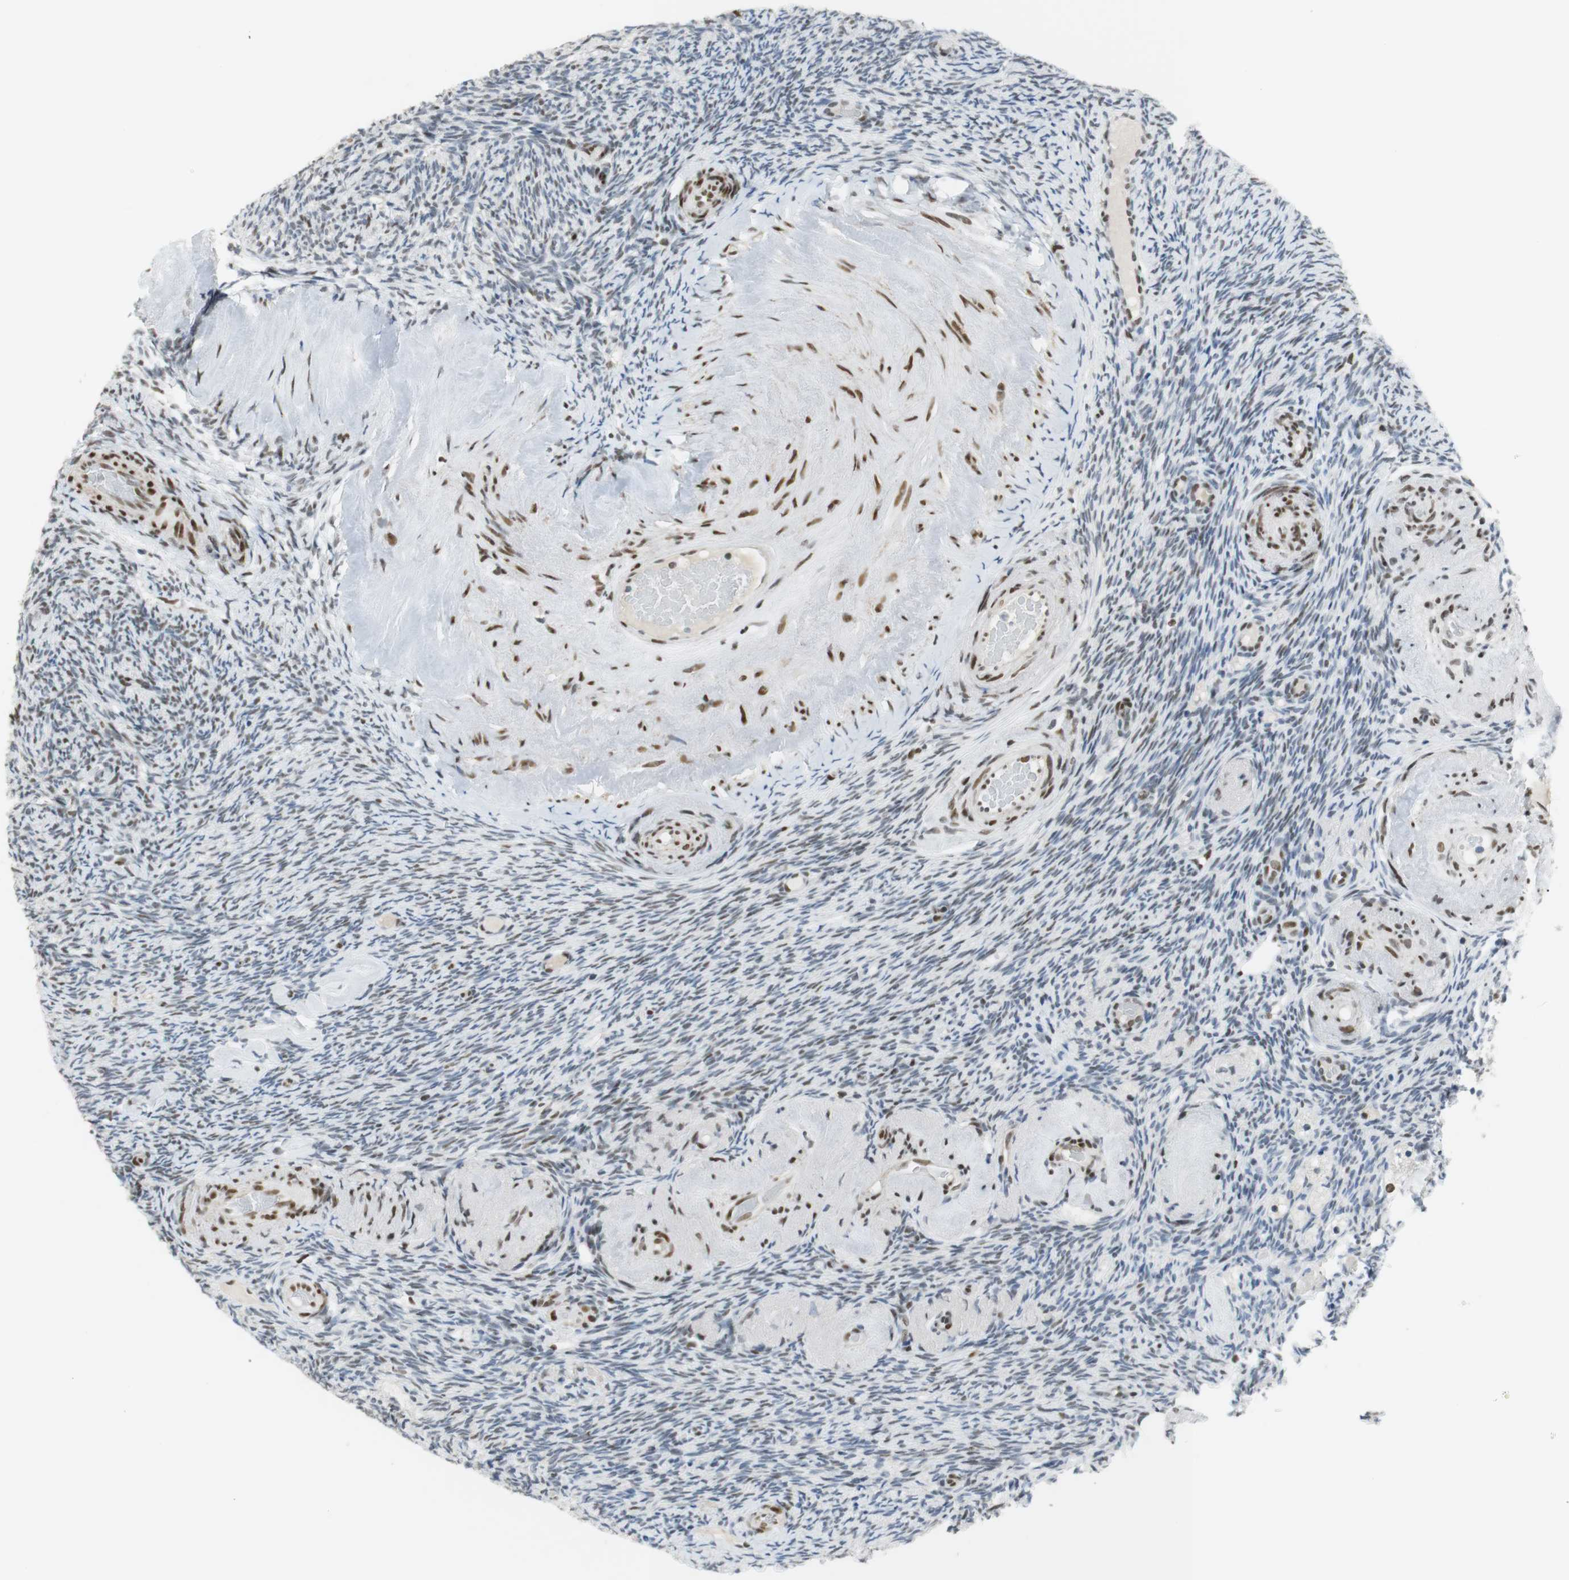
{"staining": {"intensity": "moderate", "quantity": "25%-75%", "location": "nuclear"}, "tissue": "ovary", "cell_type": "Follicle cells", "image_type": "normal", "snomed": [{"axis": "morphology", "description": "Normal tissue, NOS"}, {"axis": "topography", "description": "Ovary"}], "caption": "Ovary stained with immunohistochemistry (IHC) demonstrates moderate nuclear positivity in about 25%-75% of follicle cells.", "gene": "BMI1", "patient": {"sex": "female", "age": 60}}